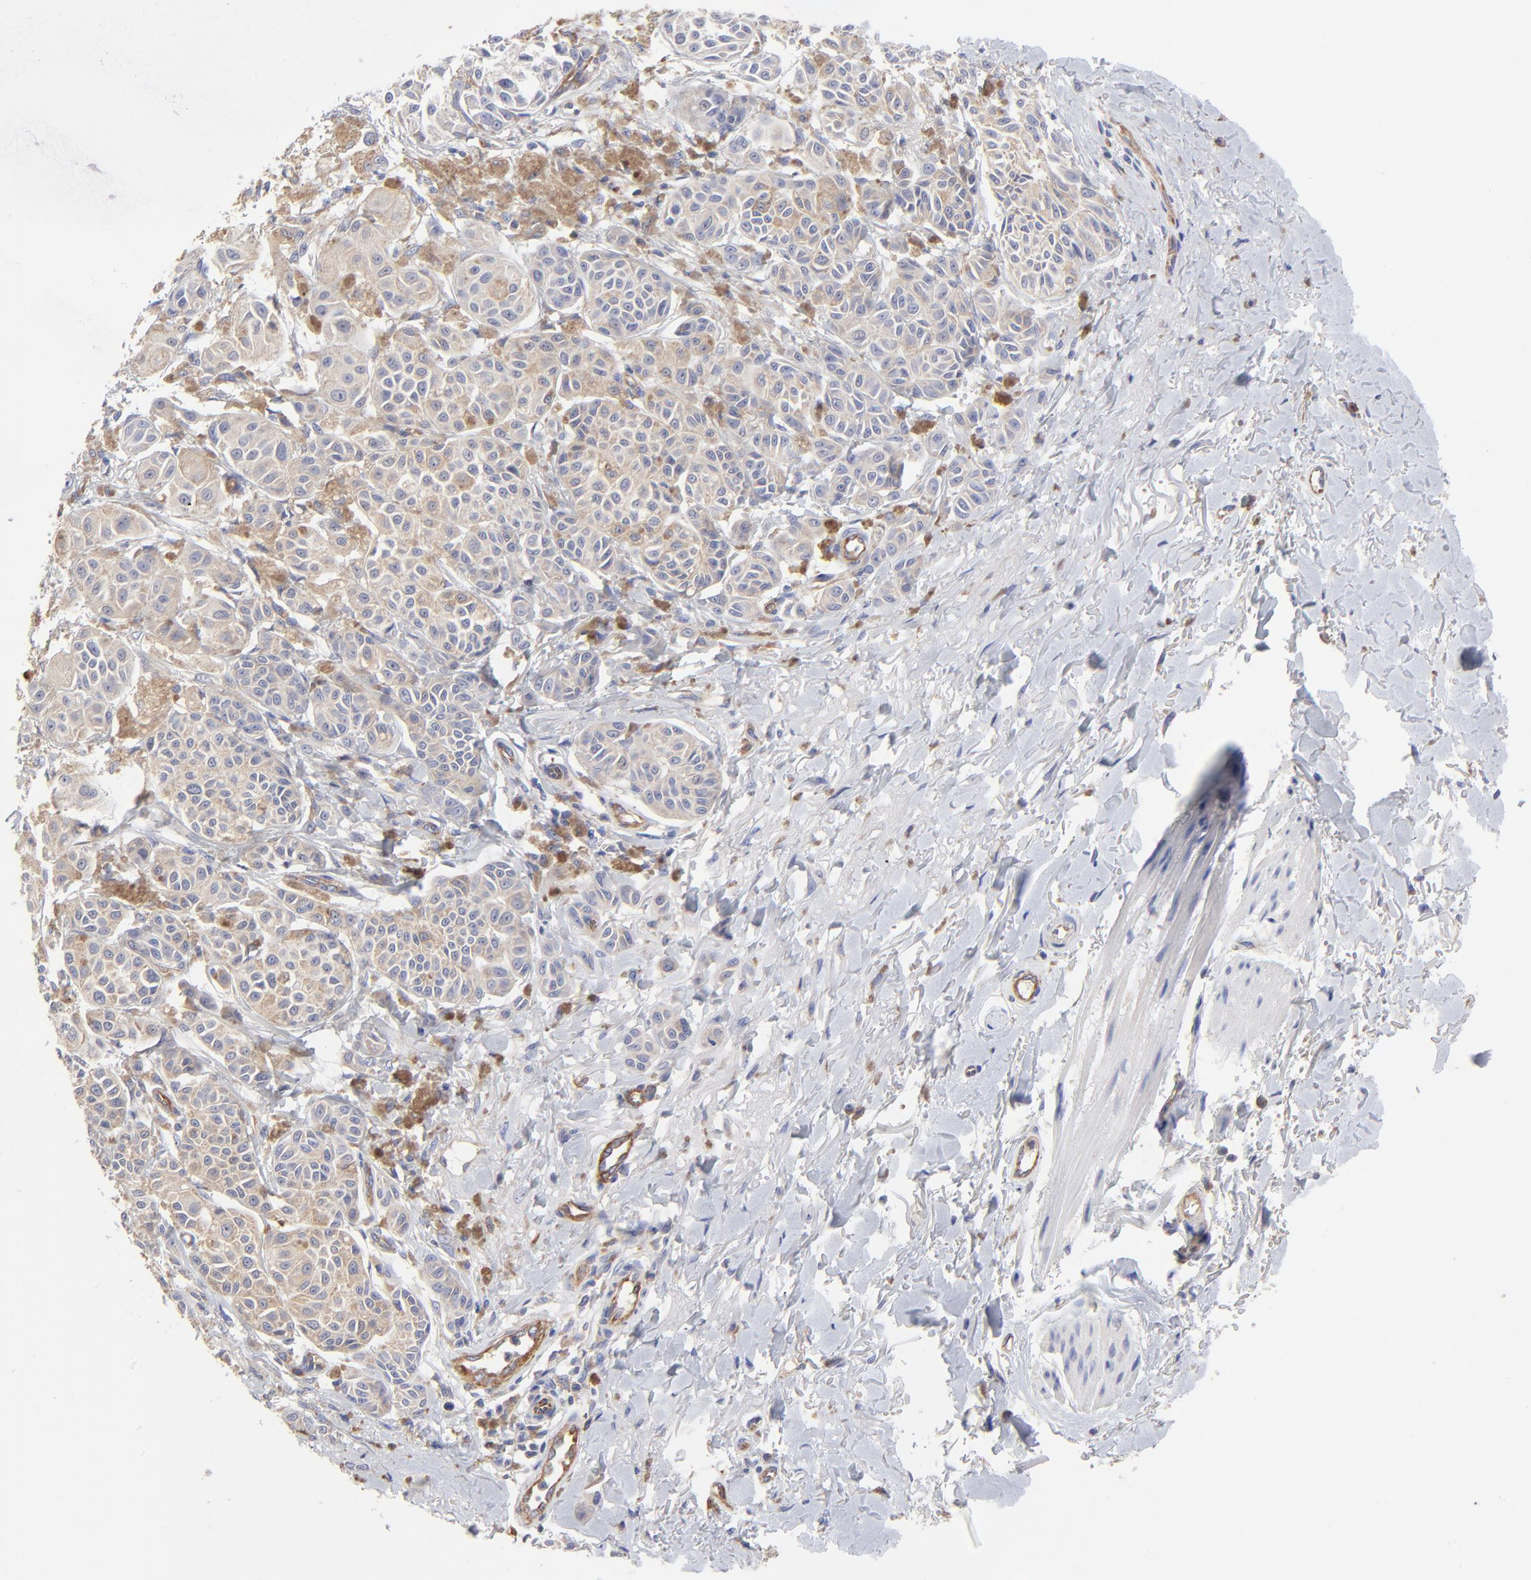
{"staining": {"intensity": "weak", "quantity": ">75%", "location": "cytoplasmic/membranous"}, "tissue": "melanoma", "cell_type": "Tumor cells", "image_type": "cancer", "snomed": [{"axis": "morphology", "description": "Malignant melanoma, NOS"}, {"axis": "topography", "description": "Skin"}], "caption": "A high-resolution image shows immunohistochemistry staining of malignant melanoma, which reveals weak cytoplasmic/membranous staining in about >75% of tumor cells. Nuclei are stained in blue.", "gene": "SULF2", "patient": {"sex": "male", "age": 76}}